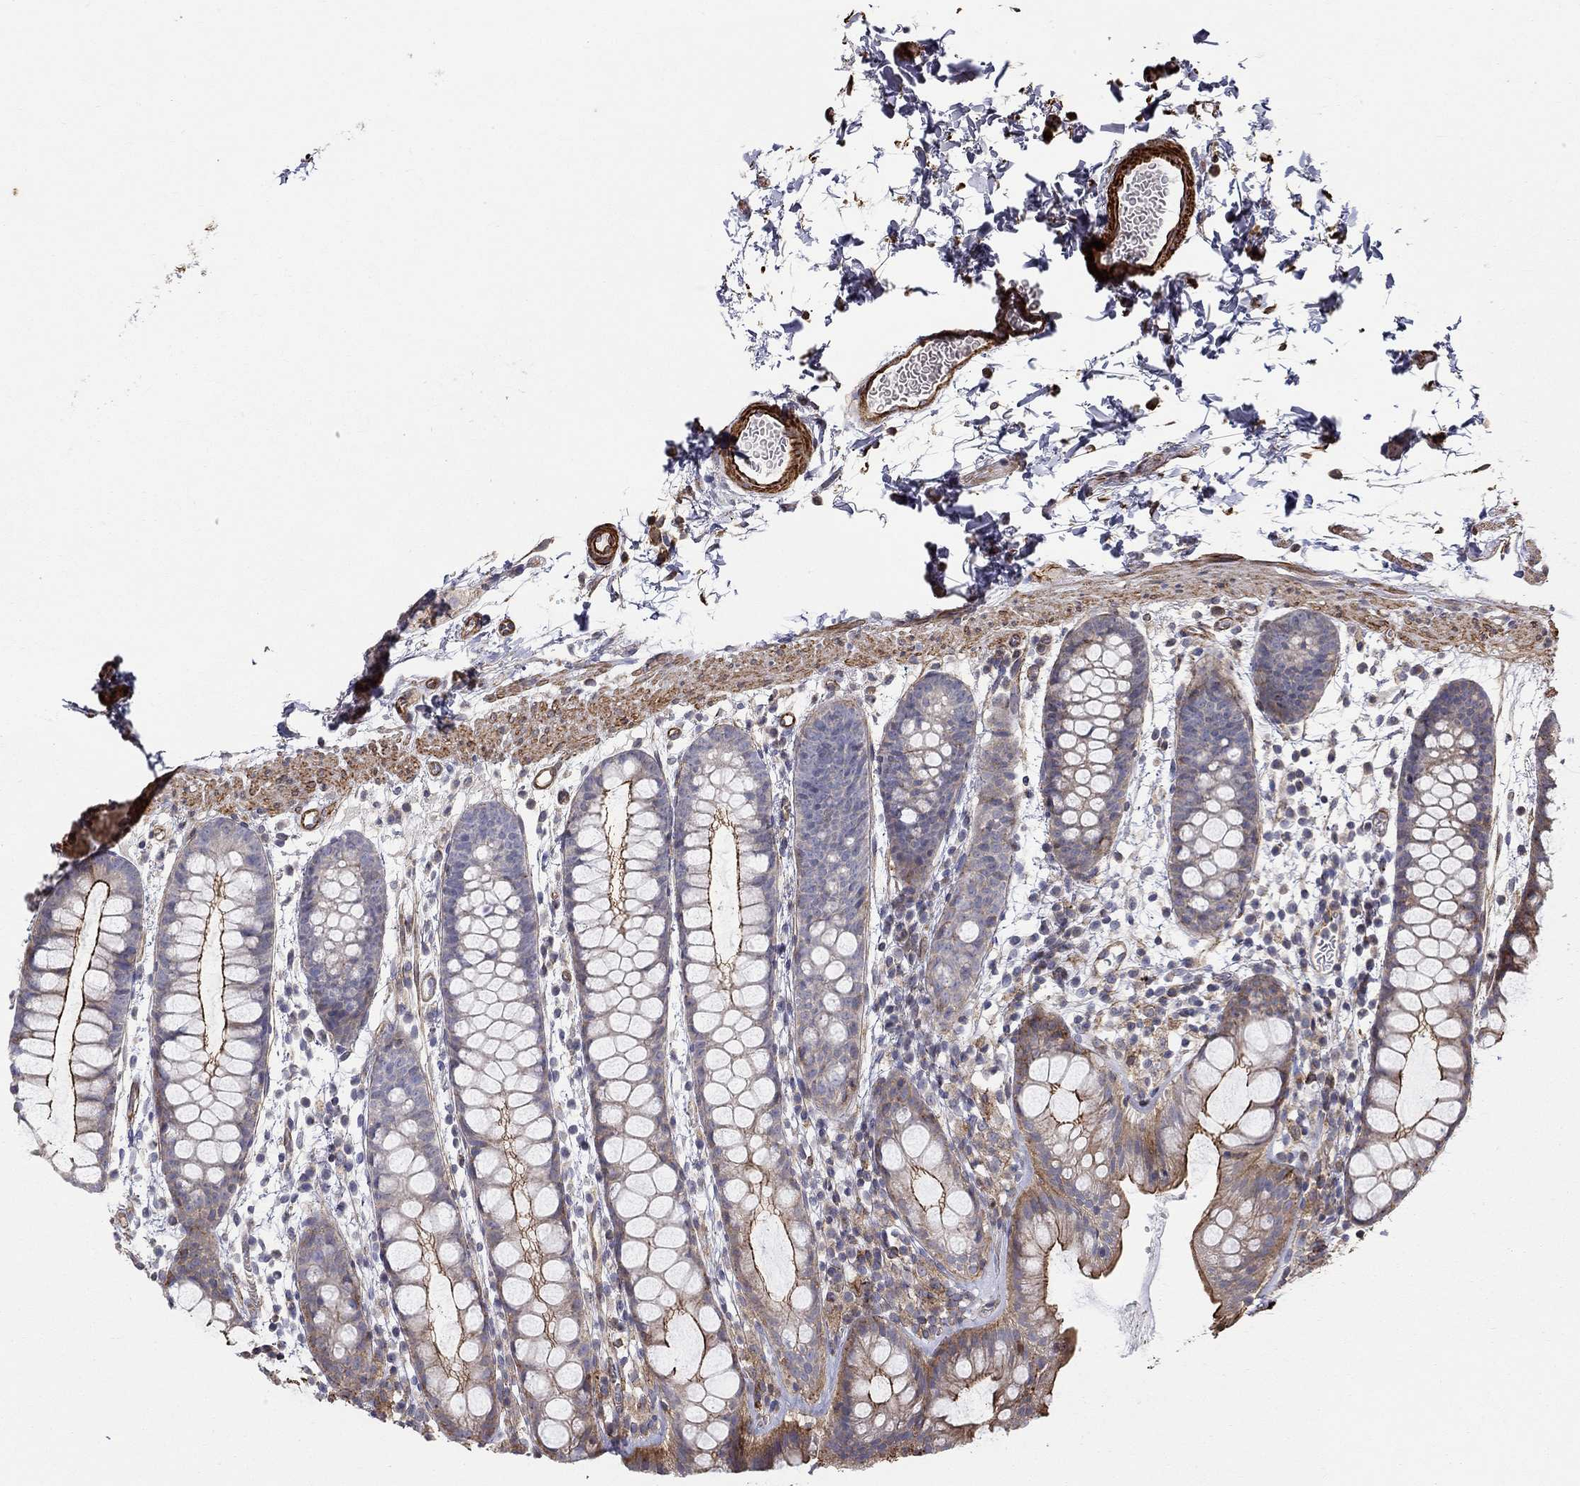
{"staining": {"intensity": "moderate", "quantity": "25%-75%", "location": "cytoplasmic/membranous"}, "tissue": "rectum", "cell_type": "Glandular cells", "image_type": "normal", "snomed": [{"axis": "morphology", "description": "Normal tissue, NOS"}, {"axis": "topography", "description": "Rectum"}], "caption": "A micrograph of rectum stained for a protein displays moderate cytoplasmic/membranous brown staining in glandular cells. The staining is performed using DAB (3,3'-diaminobenzidine) brown chromogen to label protein expression. The nuclei are counter-stained blue using hematoxylin.", "gene": "NPHP1", "patient": {"sex": "male", "age": 57}}